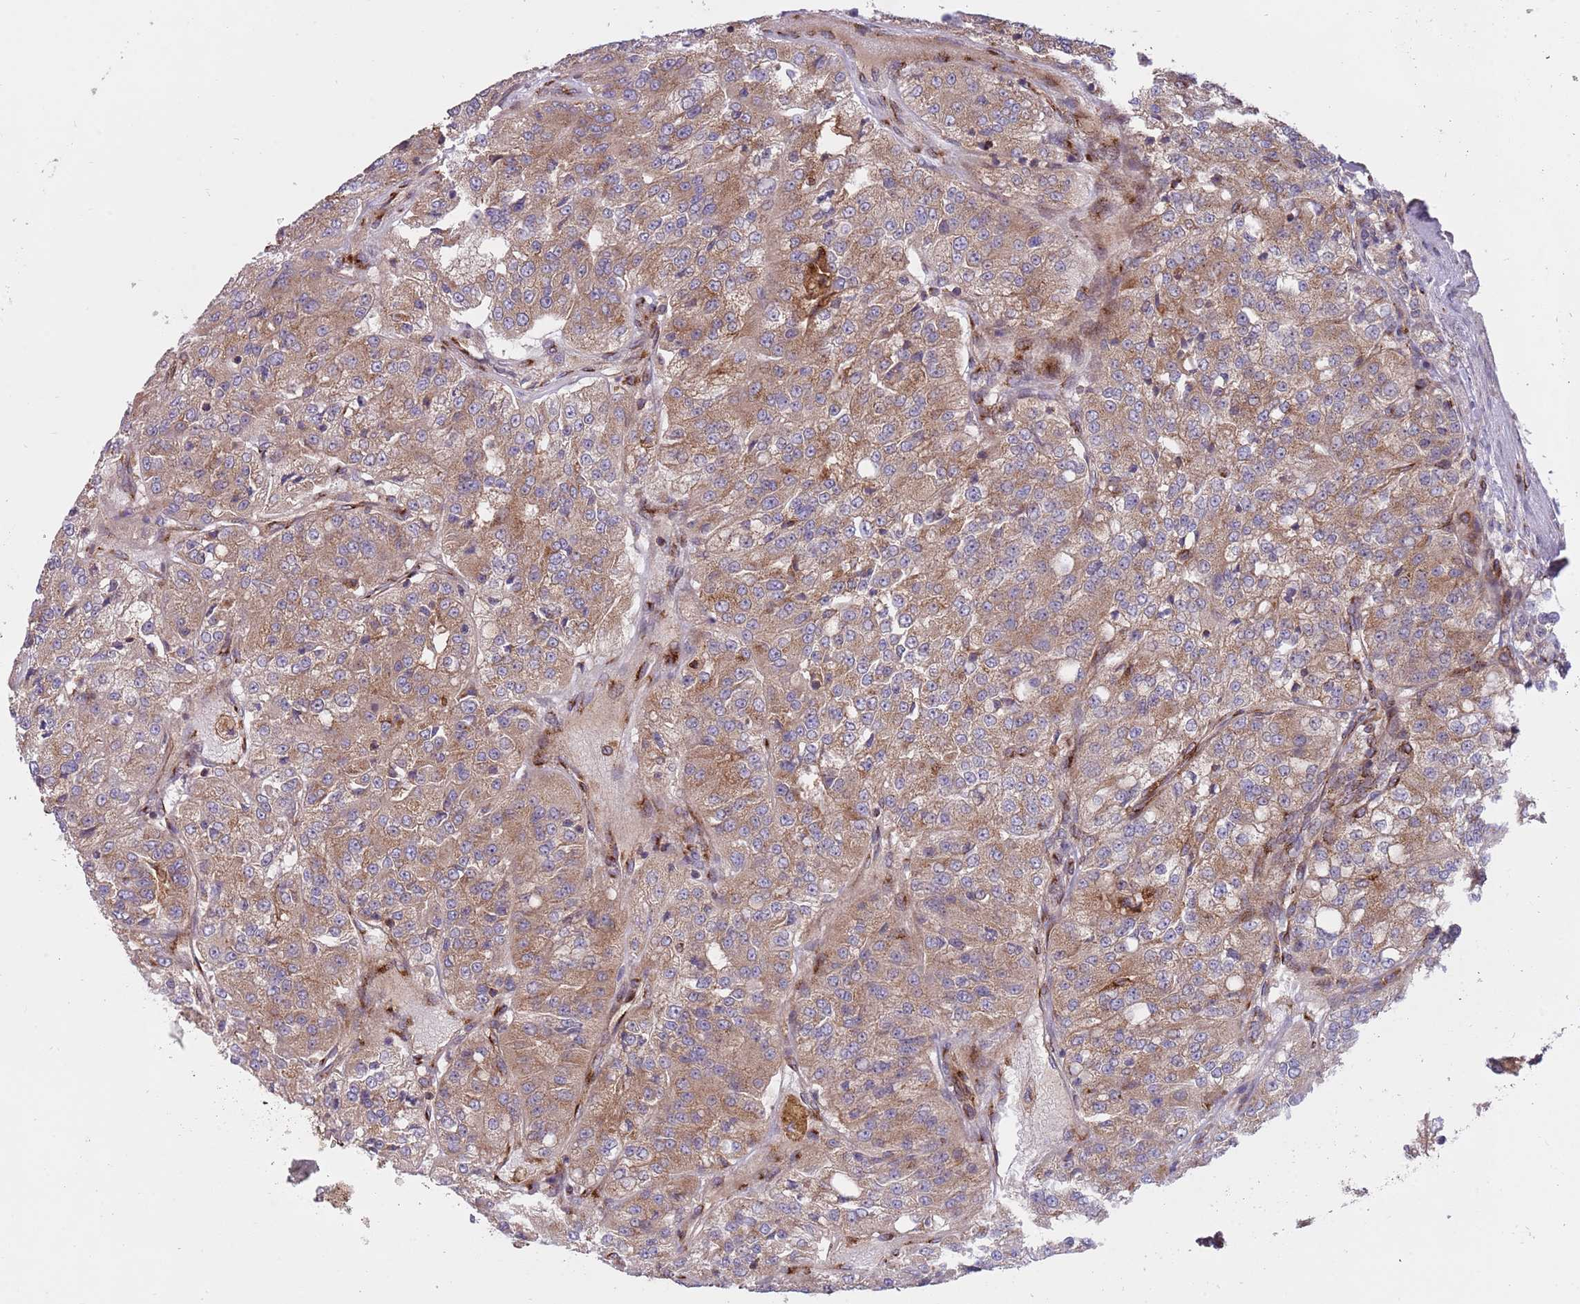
{"staining": {"intensity": "moderate", "quantity": ">75%", "location": "cytoplasmic/membranous"}, "tissue": "renal cancer", "cell_type": "Tumor cells", "image_type": "cancer", "snomed": [{"axis": "morphology", "description": "Adenocarcinoma, NOS"}, {"axis": "topography", "description": "Kidney"}], "caption": "Immunohistochemistry (IHC) of renal cancer (adenocarcinoma) displays medium levels of moderate cytoplasmic/membranous positivity in about >75% of tumor cells.", "gene": "BTBD7", "patient": {"sex": "female", "age": 63}}